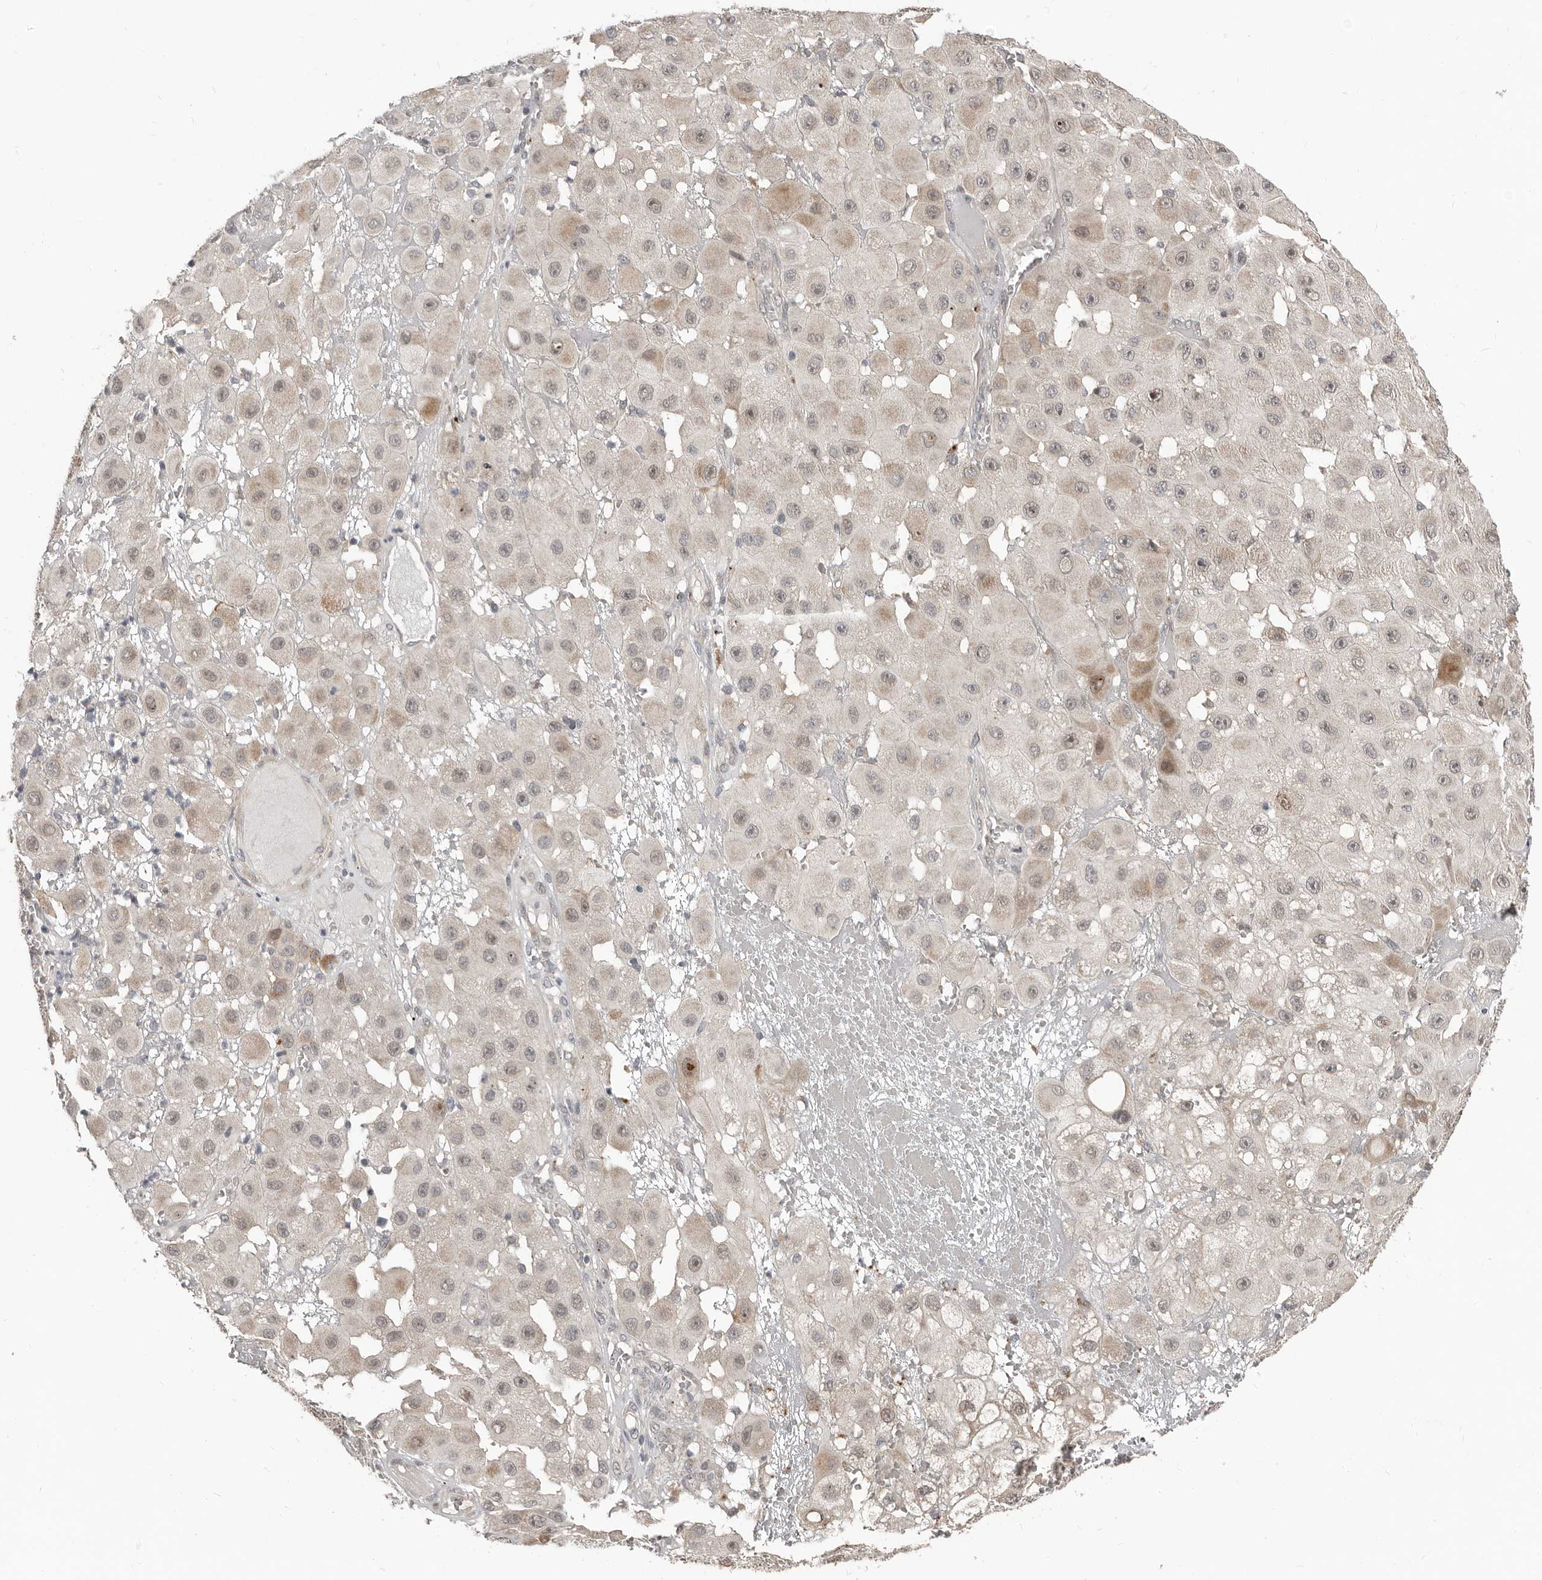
{"staining": {"intensity": "moderate", "quantity": "<25%", "location": "cytoplasmic/membranous,nuclear"}, "tissue": "melanoma", "cell_type": "Tumor cells", "image_type": "cancer", "snomed": [{"axis": "morphology", "description": "Malignant melanoma, NOS"}, {"axis": "topography", "description": "Skin"}], "caption": "Malignant melanoma stained for a protein (brown) reveals moderate cytoplasmic/membranous and nuclear positive expression in approximately <25% of tumor cells.", "gene": "APOL6", "patient": {"sex": "female", "age": 81}}